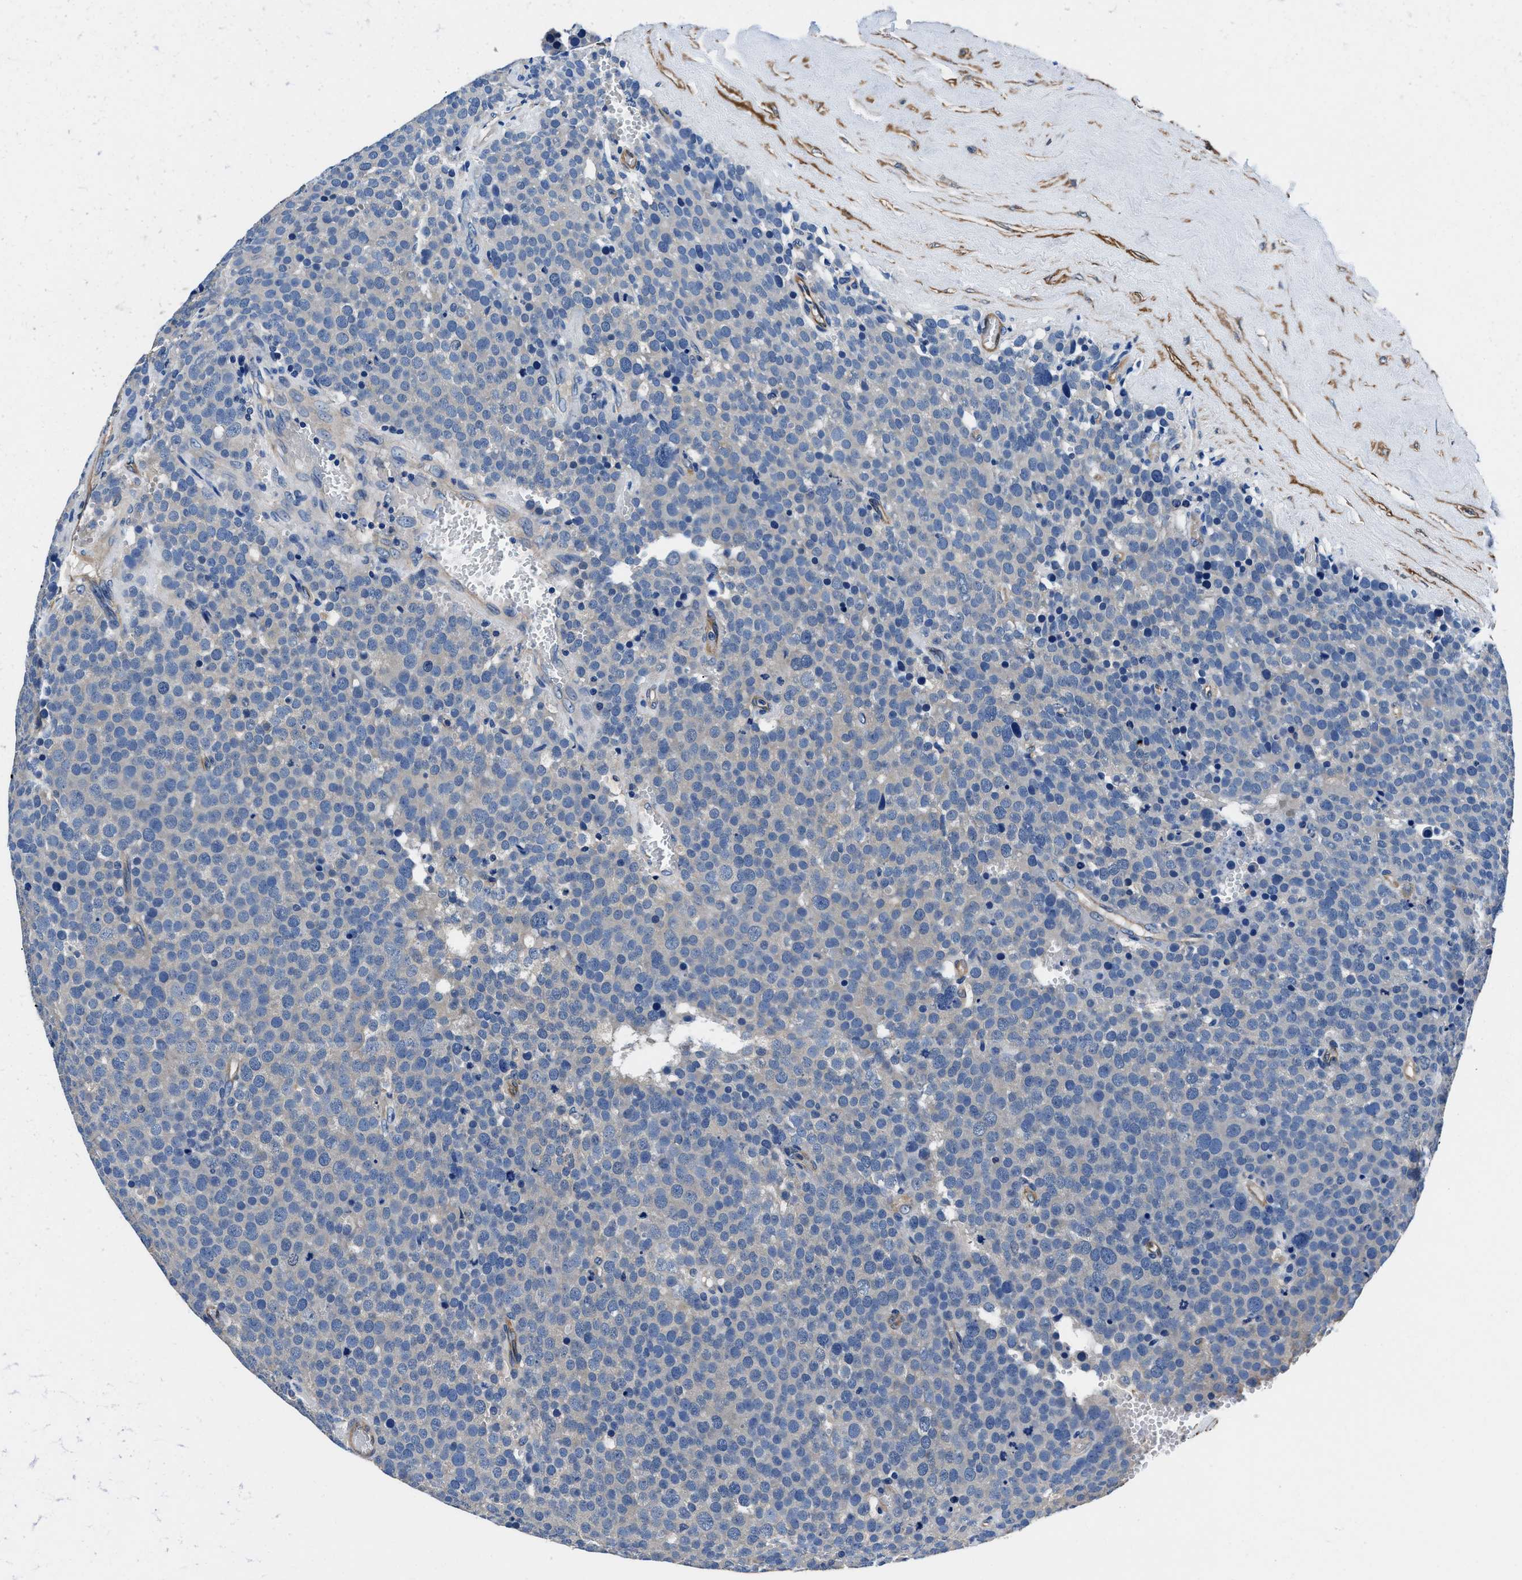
{"staining": {"intensity": "negative", "quantity": "none", "location": "none"}, "tissue": "testis cancer", "cell_type": "Tumor cells", "image_type": "cancer", "snomed": [{"axis": "morphology", "description": "Normal tissue, NOS"}, {"axis": "morphology", "description": "Seminoma, NOS"}, {"axis": "topography", "description": "Testis"}], "caption": "The photomicrograph reveals no staining of tumor cells in testis seminoma.", "gene": "NEU1", "patient": {"sex": "male", "age": 71}}